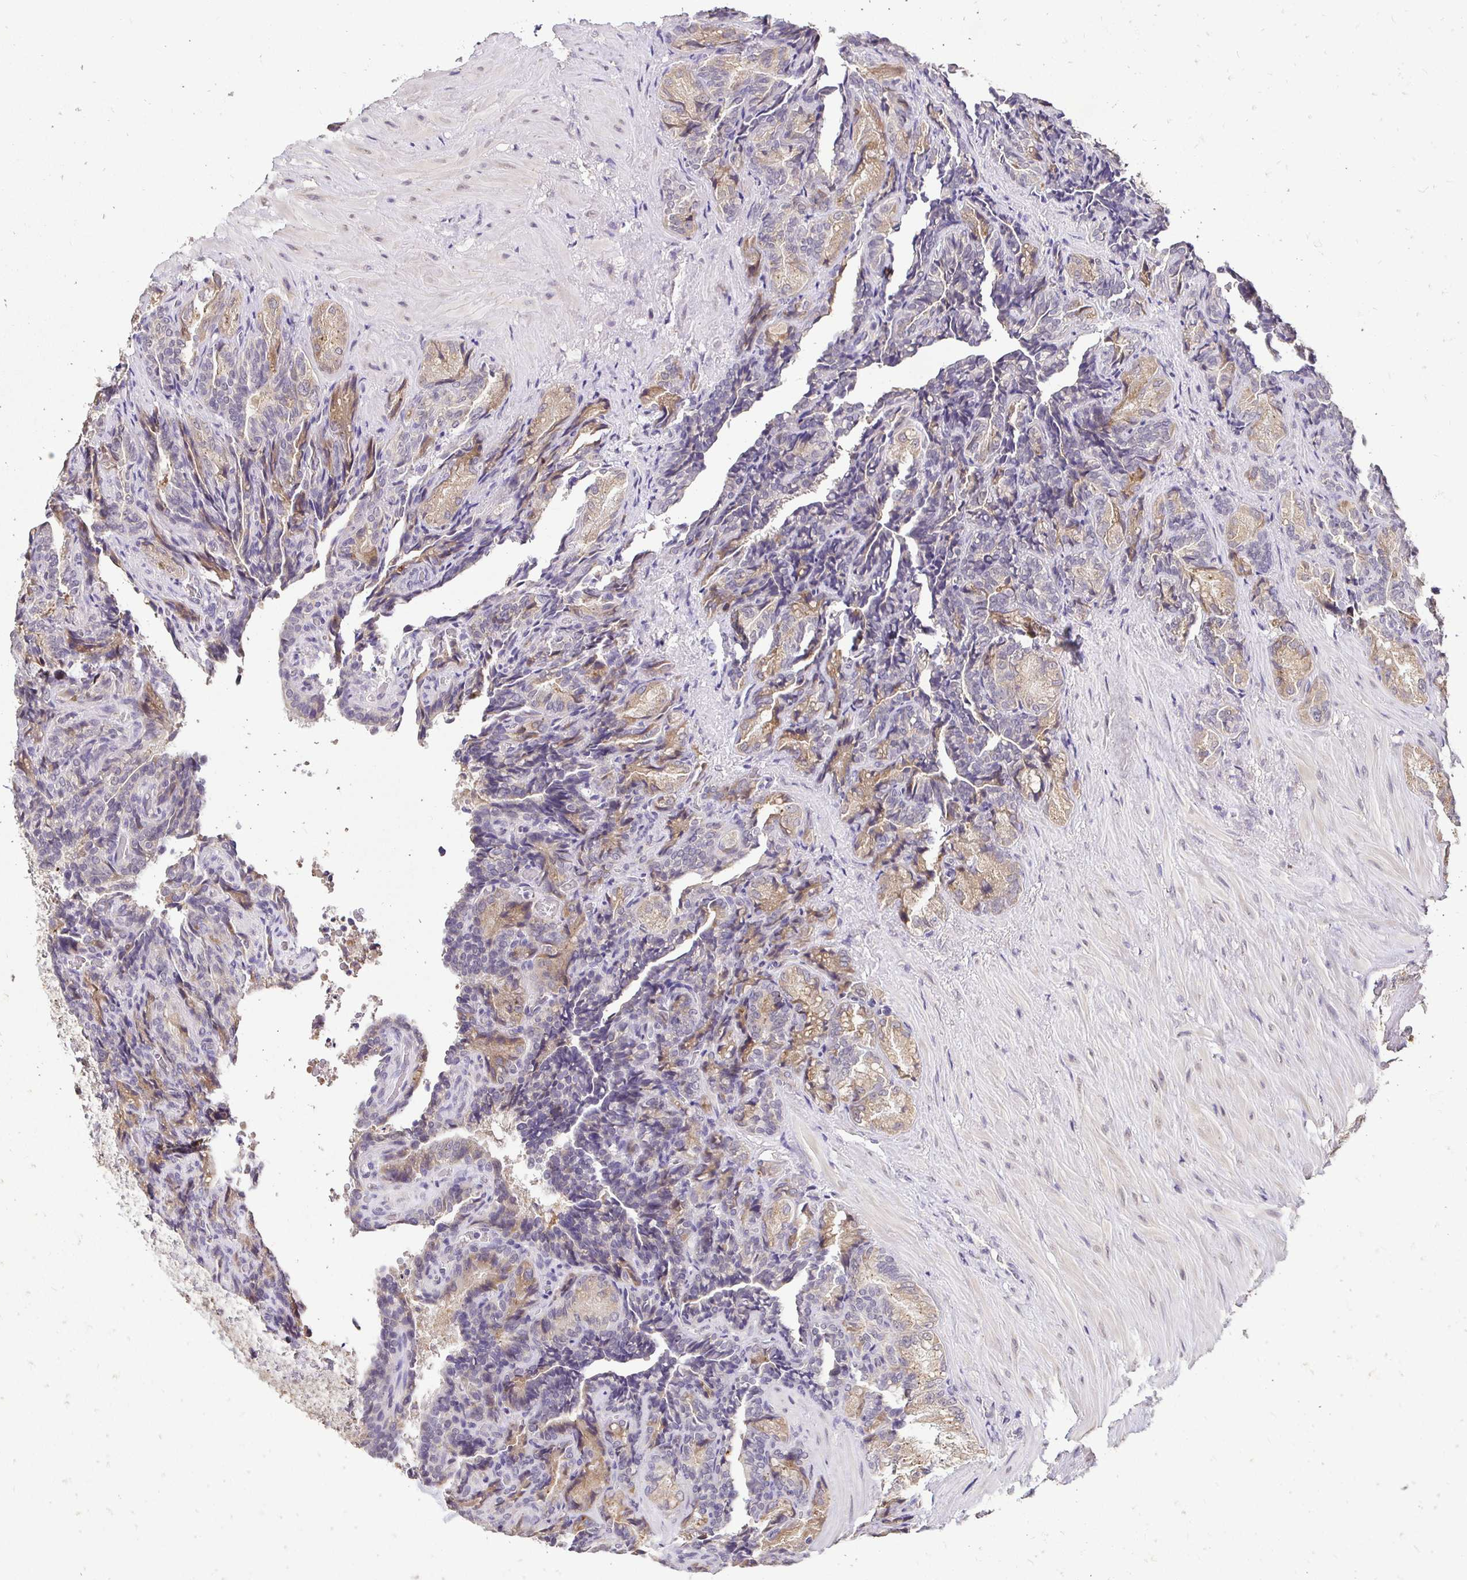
{"staining": {"intensity": "moderate", "quantity": "25%-75%", "location": "cytoplasmic/membranous,nuclear"}, "tissue": "seminal vesicle", "cell_type": "Glandular cells", "image_type": "normal", "snomed": [{"axis": "morphology", "description": "Normal tissue, NOS"}, {"axis": "topography", "description": "Seminal veicle"}], "caption": "A medium amount of moderate cytoplasmic/membranous,nuclear staining is present in about 25%-75% of glandular cells in benign seminal vesicle.", "gene": "RHEBL1", "patient": {"sex": "male", "age": 68}}